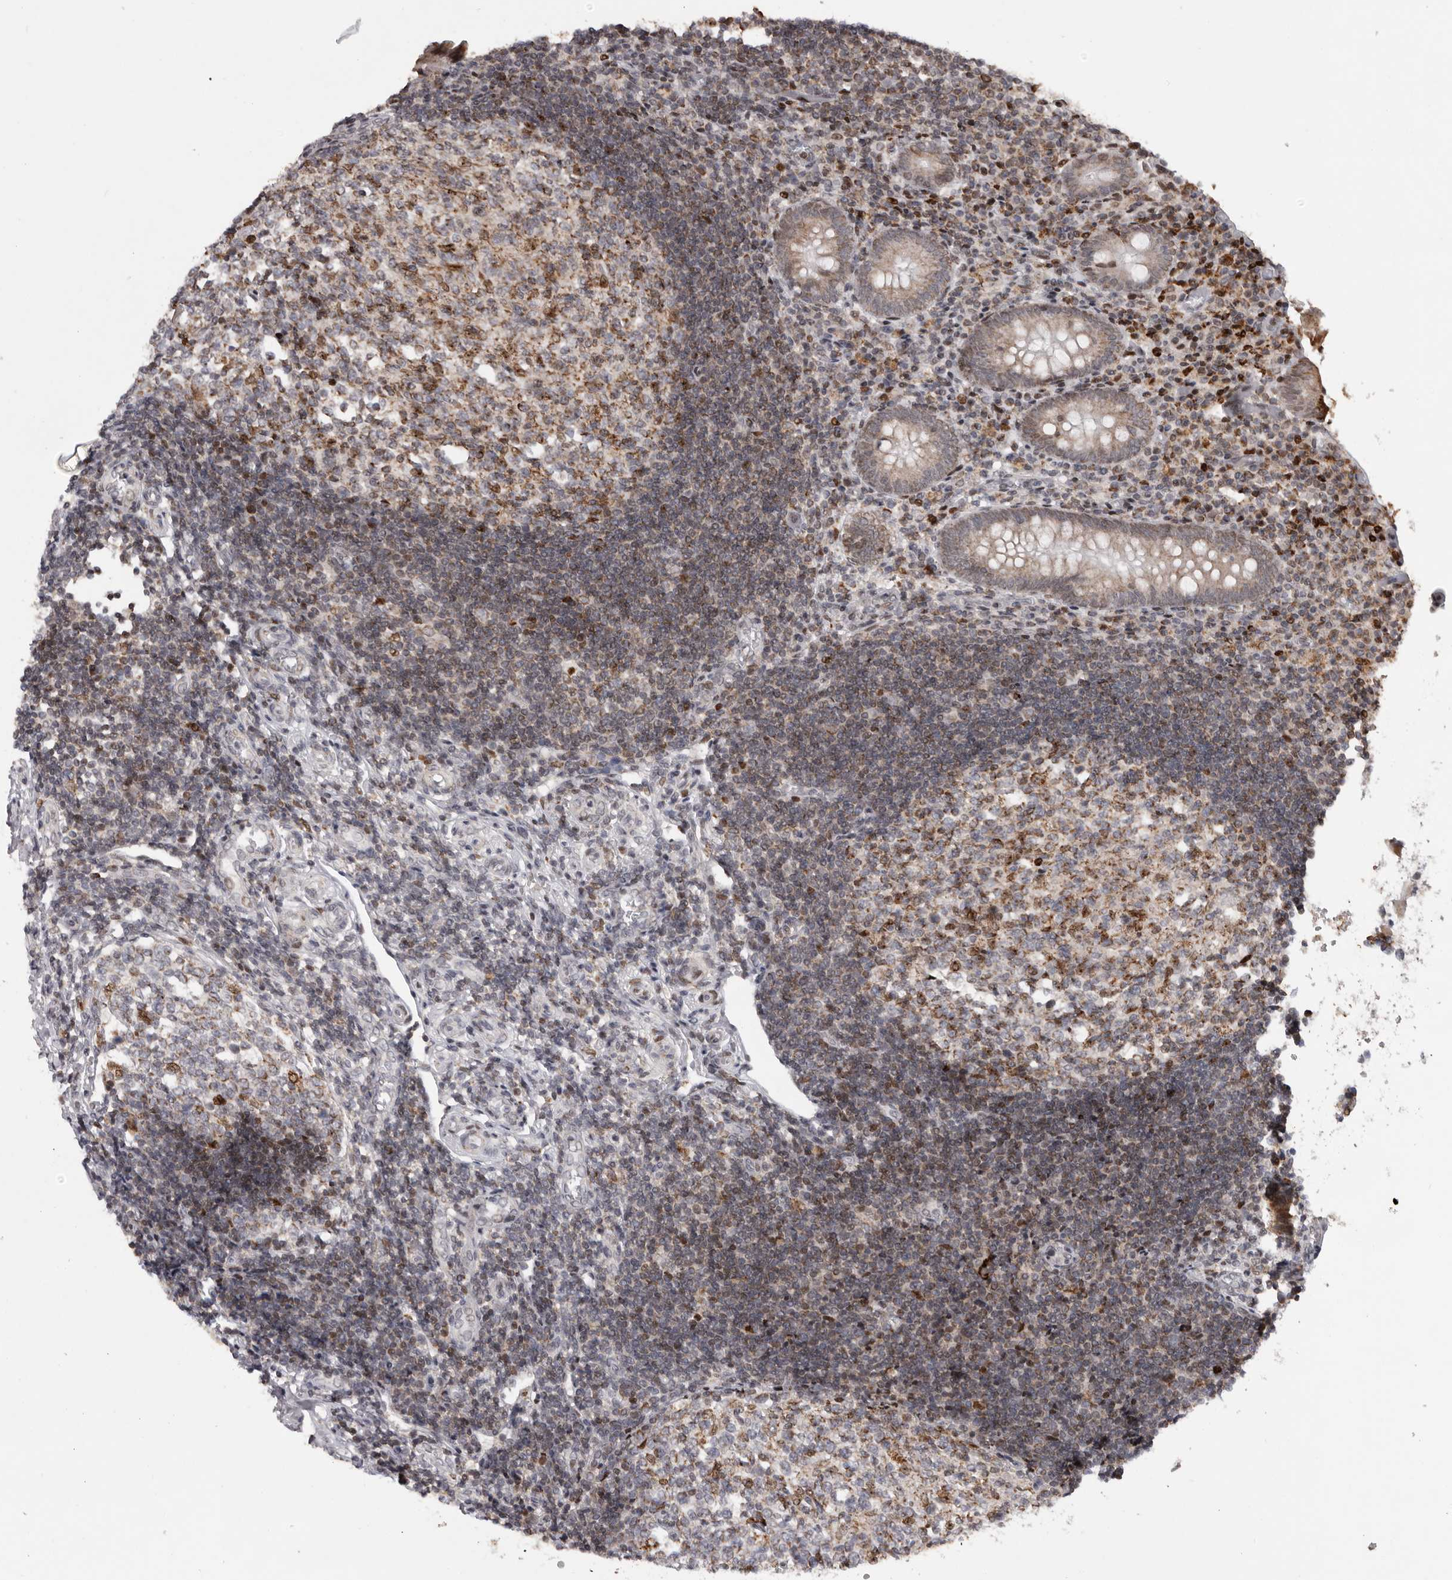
{"staining": {"intensity": "moderate", "quantity": ">75%", "location": "cytoplasmic/membranous"}, "tissue": "appendix", "cell_type": "Glandular cells", "image_type": "normal", "snomed": [{"axis": "morphology", "description": "Normal tissue, NOS"}, {"axis": "topography", "description": "Appendix"}], "caption": "Immunohistochemistry of benign human appendix exhibits medium levels of moderate cytoplasmic/membranous staining in about >75% of glandular cells. The protein of interest is stained brown, and the nuclei are stained in blue (DAB IHC with brightfield microscopy, high magnification).", "gene": "C17orf99", "patient": {"sex": "female", "age": 17}}